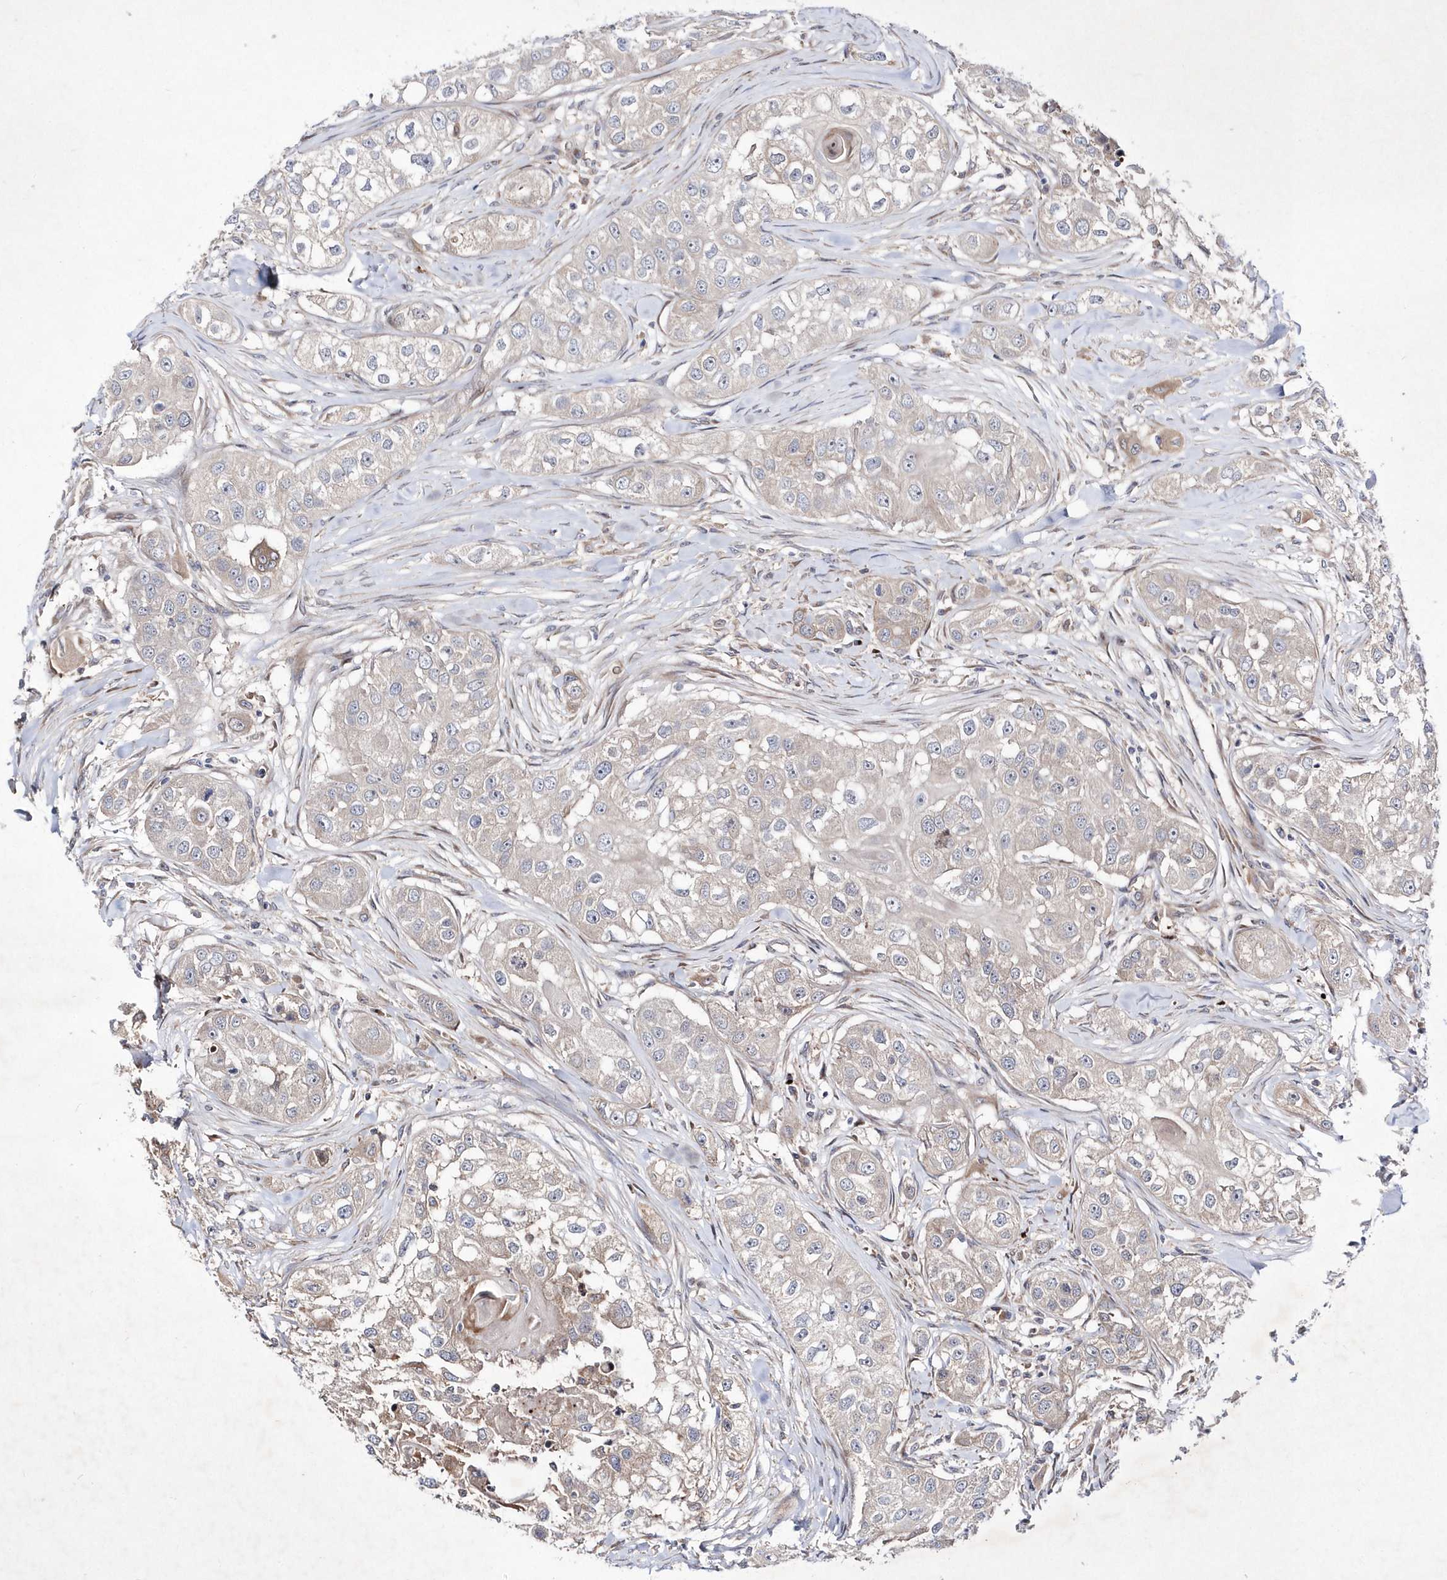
{"staining": {"intensity": "negative", "quantity": "none", "location": "none"}, "tissue": "head and neck cancer", "cell_type": "Tumor cells", "image_type": "cancer", "snomed": [{"axis": "morphology", "description": "Normal tissue, NOS"}, {"axis": "morphology", "description": "Squamous cell carcinoma, NOS"}, {"axis": "topography", "description": "Skeletal muscle"}, {"axis": "topography", "description": "Head-Neck"}], "caption": "Immunohistochemistry histopathology image of neoplastic tissue: head and neck cancer (squamous cell carcinoma) stained with DAB displays no significant protein staining in tumor cells.", "gene": "DSPP", "patient": {"sex": "male", "age": 51}}